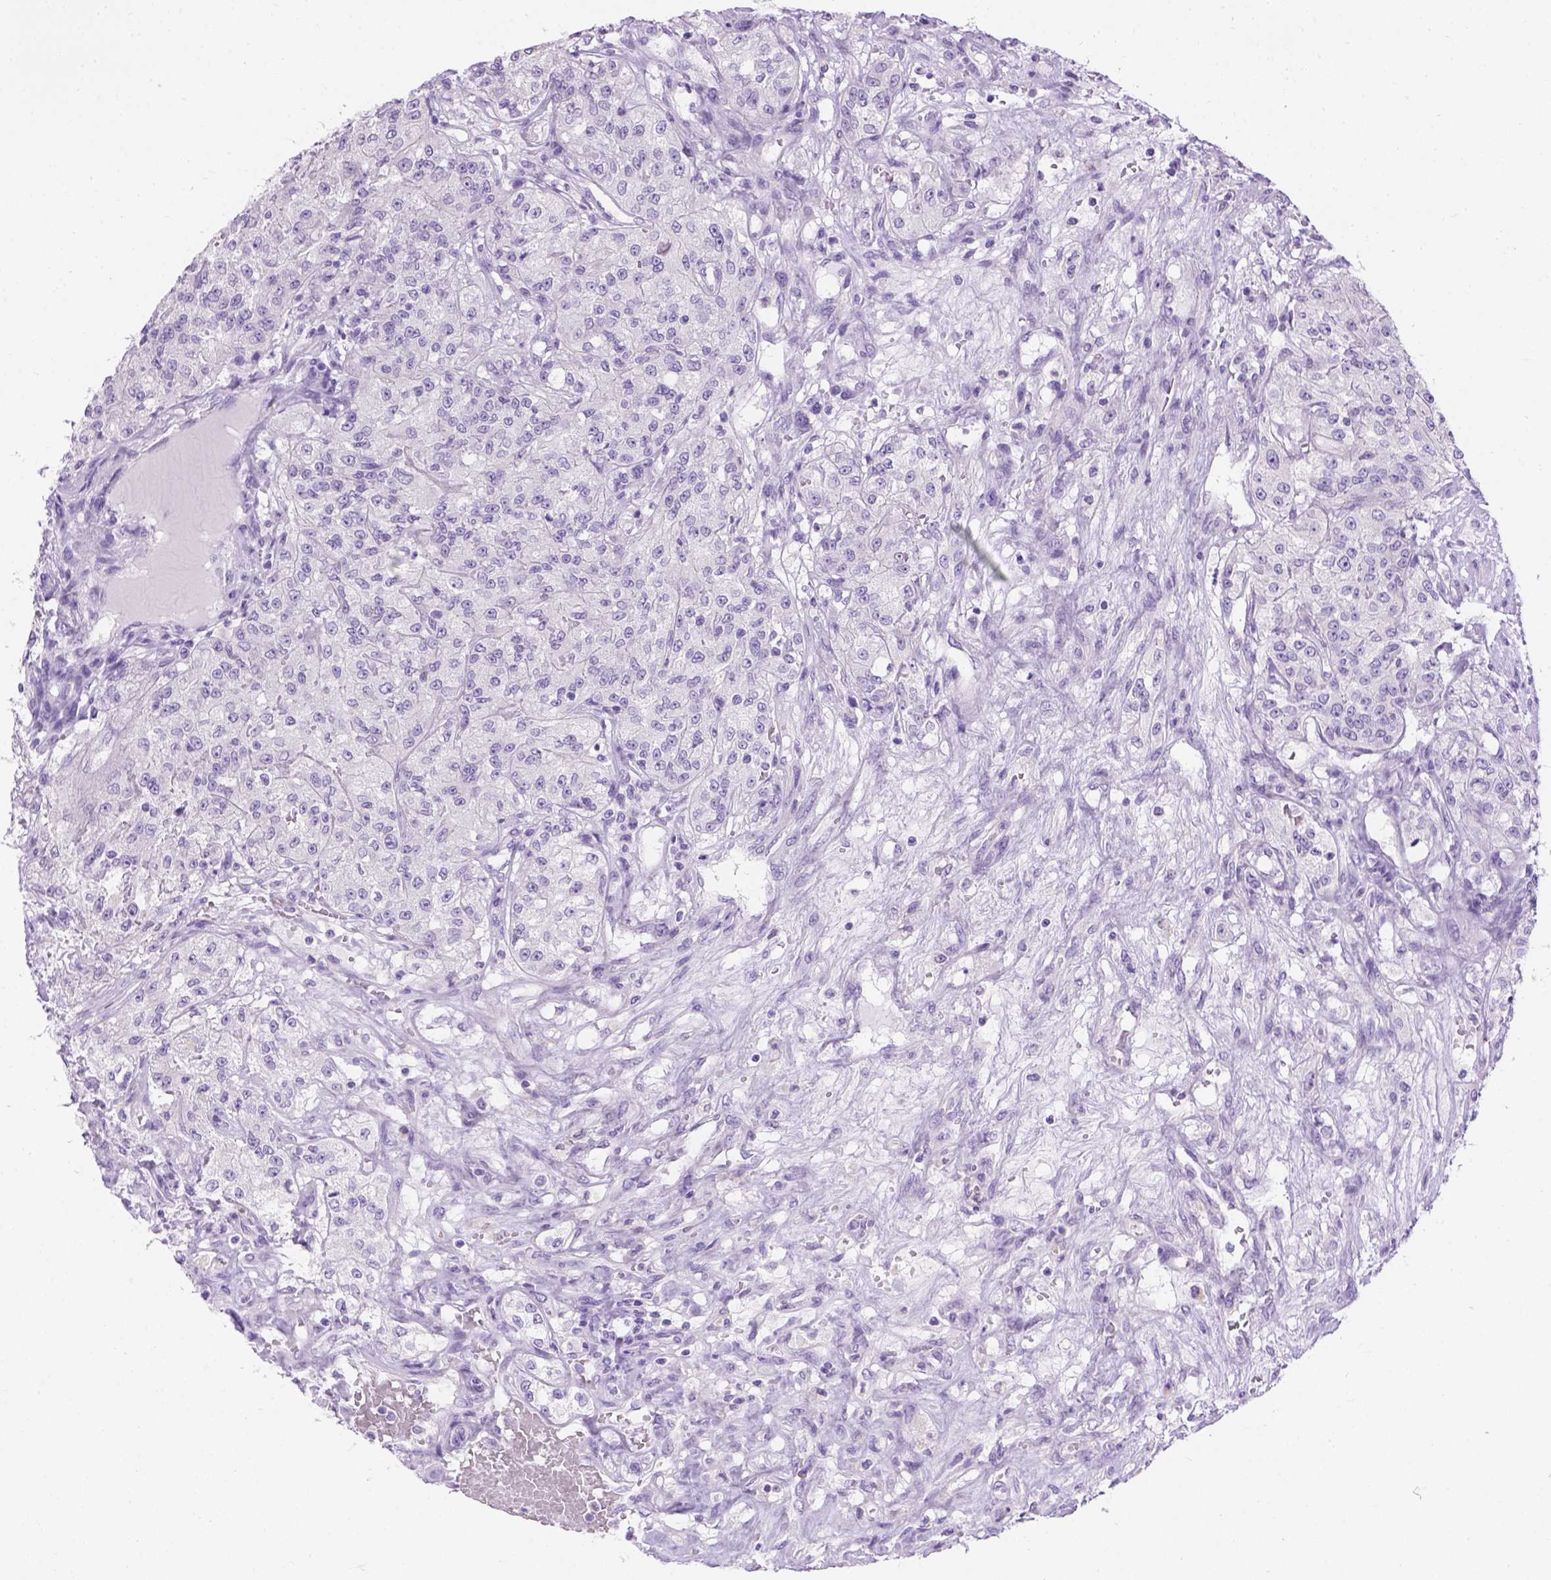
{"staining": {"intensity": "negative", "quantity": "none", "location": "none"}, "tissue": "renal cancer", "cell_type": "Tumor cells", "image_type": "cancer", "snomed": [{"axis": "morphology", "description": "Adenocarcinoma, NOS"}, {"axis": "topography", "description": "Kidney"}], "caption": "Tumor cells are negative for brown protein staining in renal cancer (adenocarcinoma).", "gene": "TMEM38A", "patient": {"sex": "female", "age": 63}}